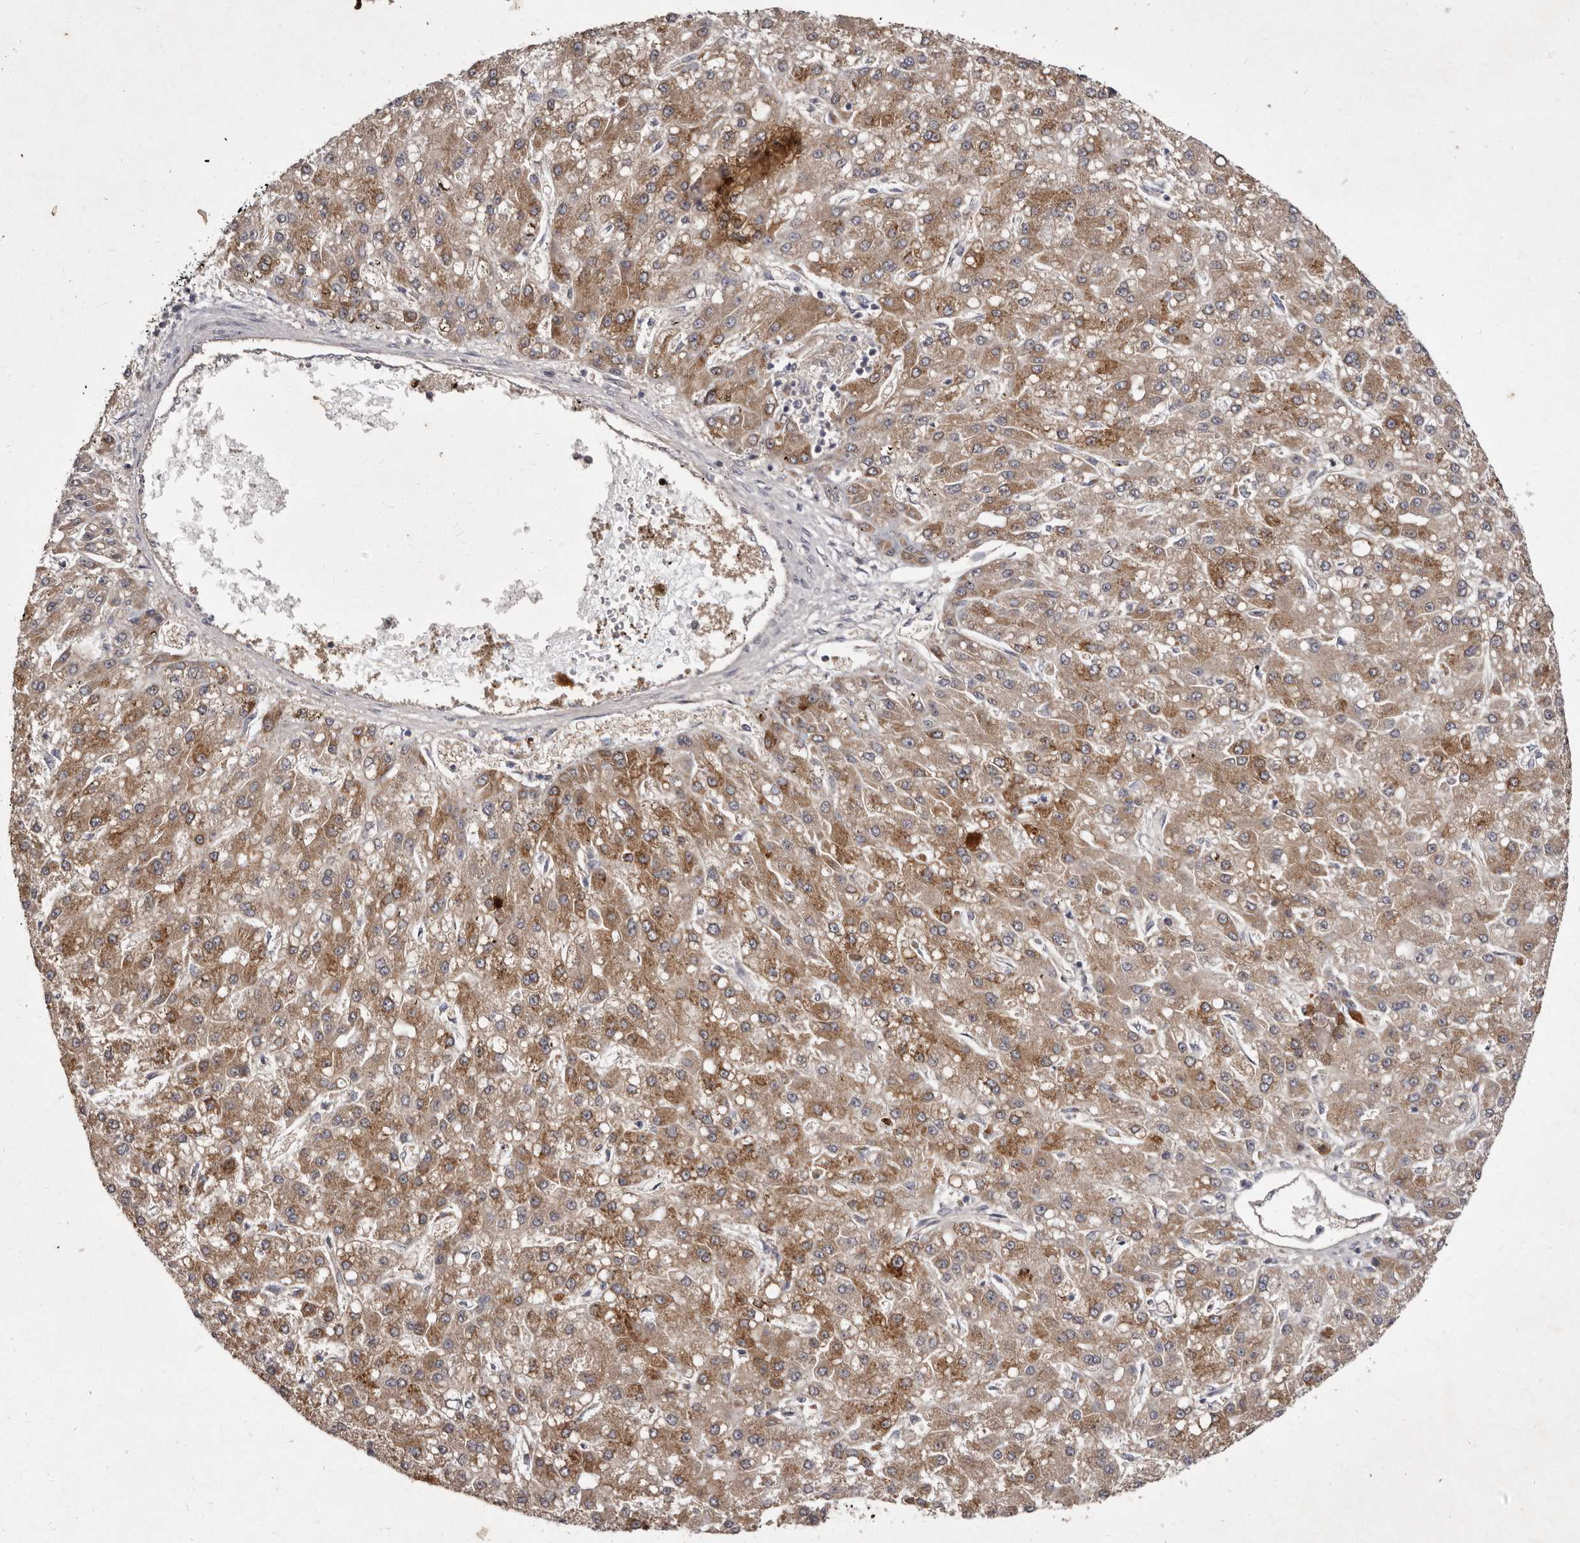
{"staining": {"intensity": "moderate", "quantity": ">75%", "location": "cytoplasmic/membranous"}, "tissue": "liver cancer", "cell_type": "Tumor cells", "image_type": "cancer", "snomed": [{"axis": "morphology", "description": "Carcinoma, Hepatocellular, NOS"}, {"axis": "topography", "description": "Liver"}], "caption": "A brown stain labels moderate cytoplasmic/membranous expression of a protein in human liver hepatocellular carcinoma tumor cells.", "gene": "FLAD1", "patient": {"sex": "male", "age": 67}}